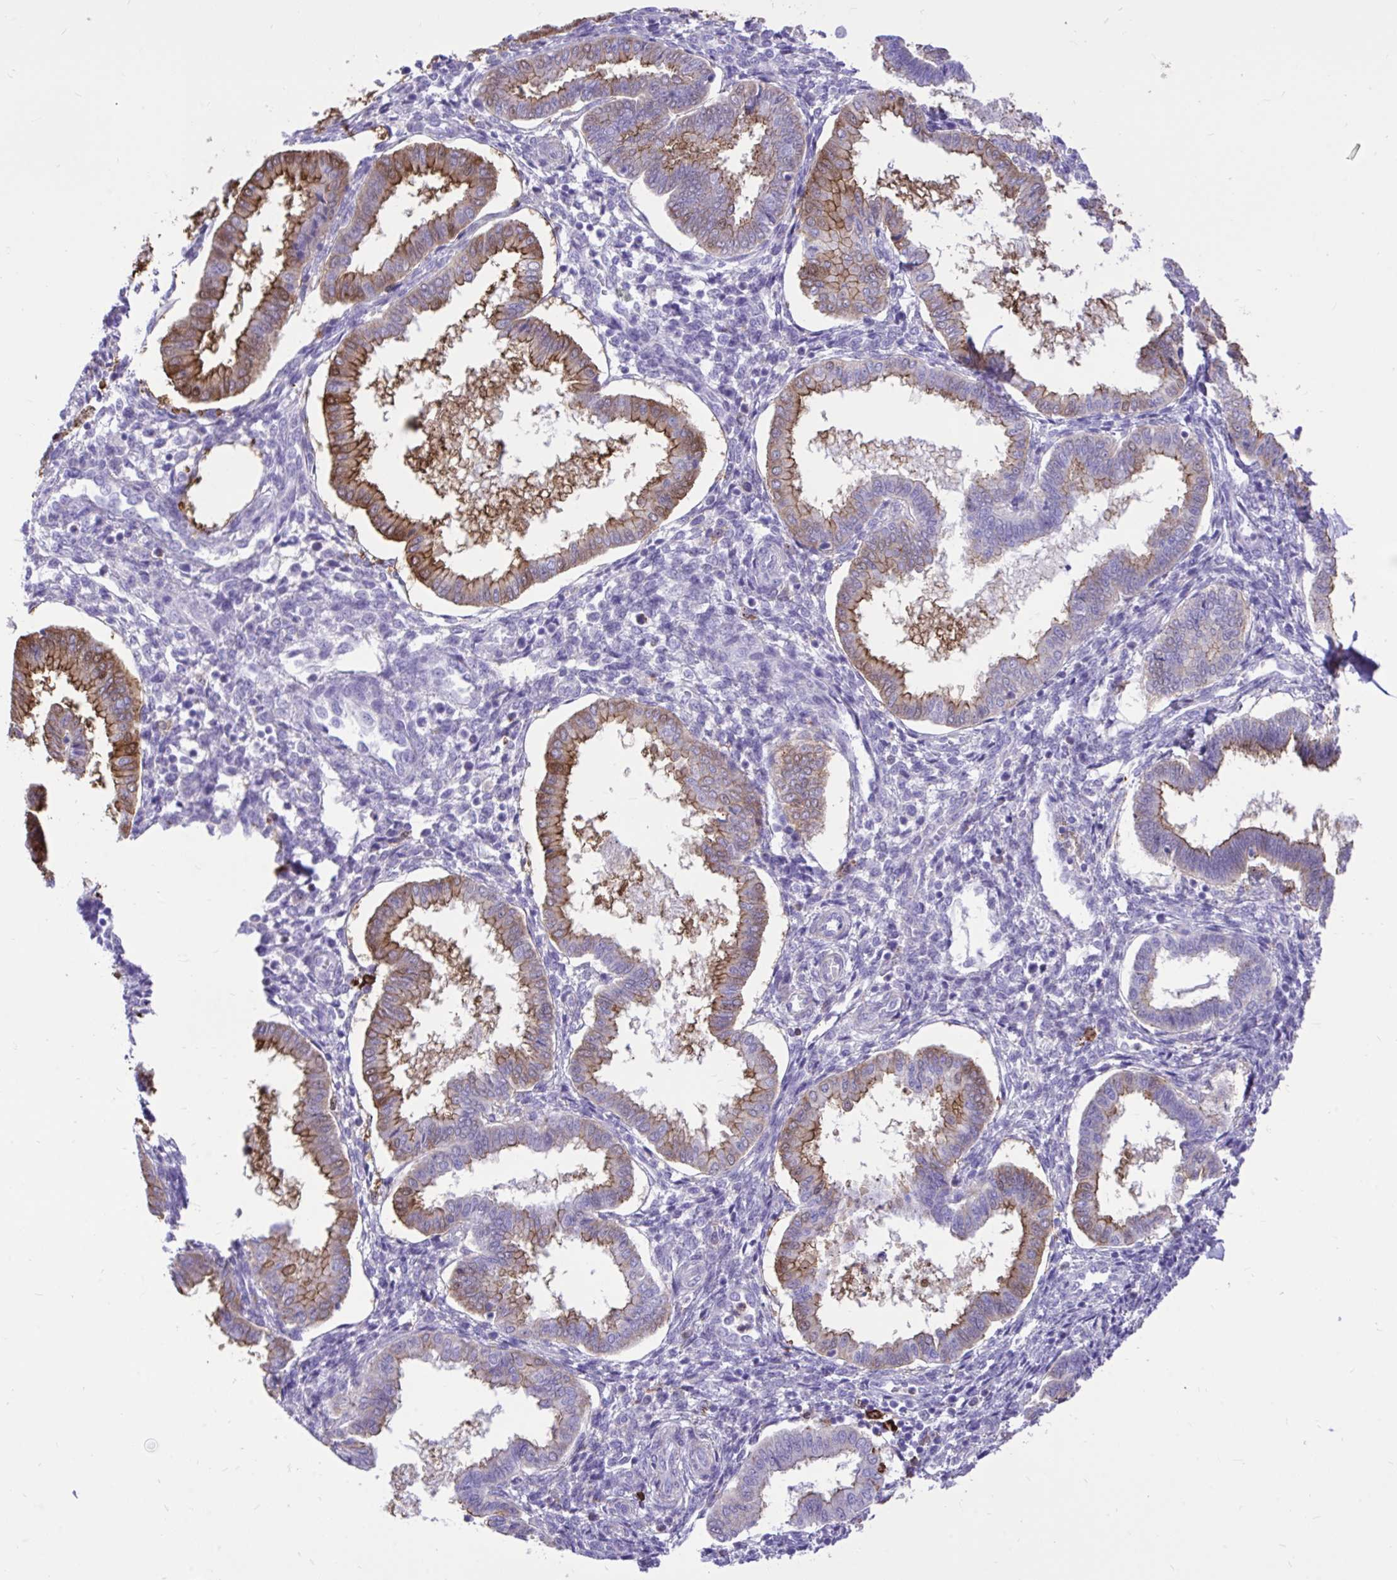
{"staining": {"intensity": "negative", "quantity": "none", "location": "none"}, "tissue": "endometrium", "cell_type": "Cells in endometrial stroma", "image_type": "normal", "snomed": [{"axis": "morphology", "description": "Normal tissue, NOS"}, {"axis": "topography", "description": "Endometrium"}], "caption": "Immunohistochemistry image of benign endometrium: endometrium stained with DAB exhibits no significant protein staining in cells in endometrial stroma.", "gene": "TLR7", "patient": {"sex": "female", "age": 24}}